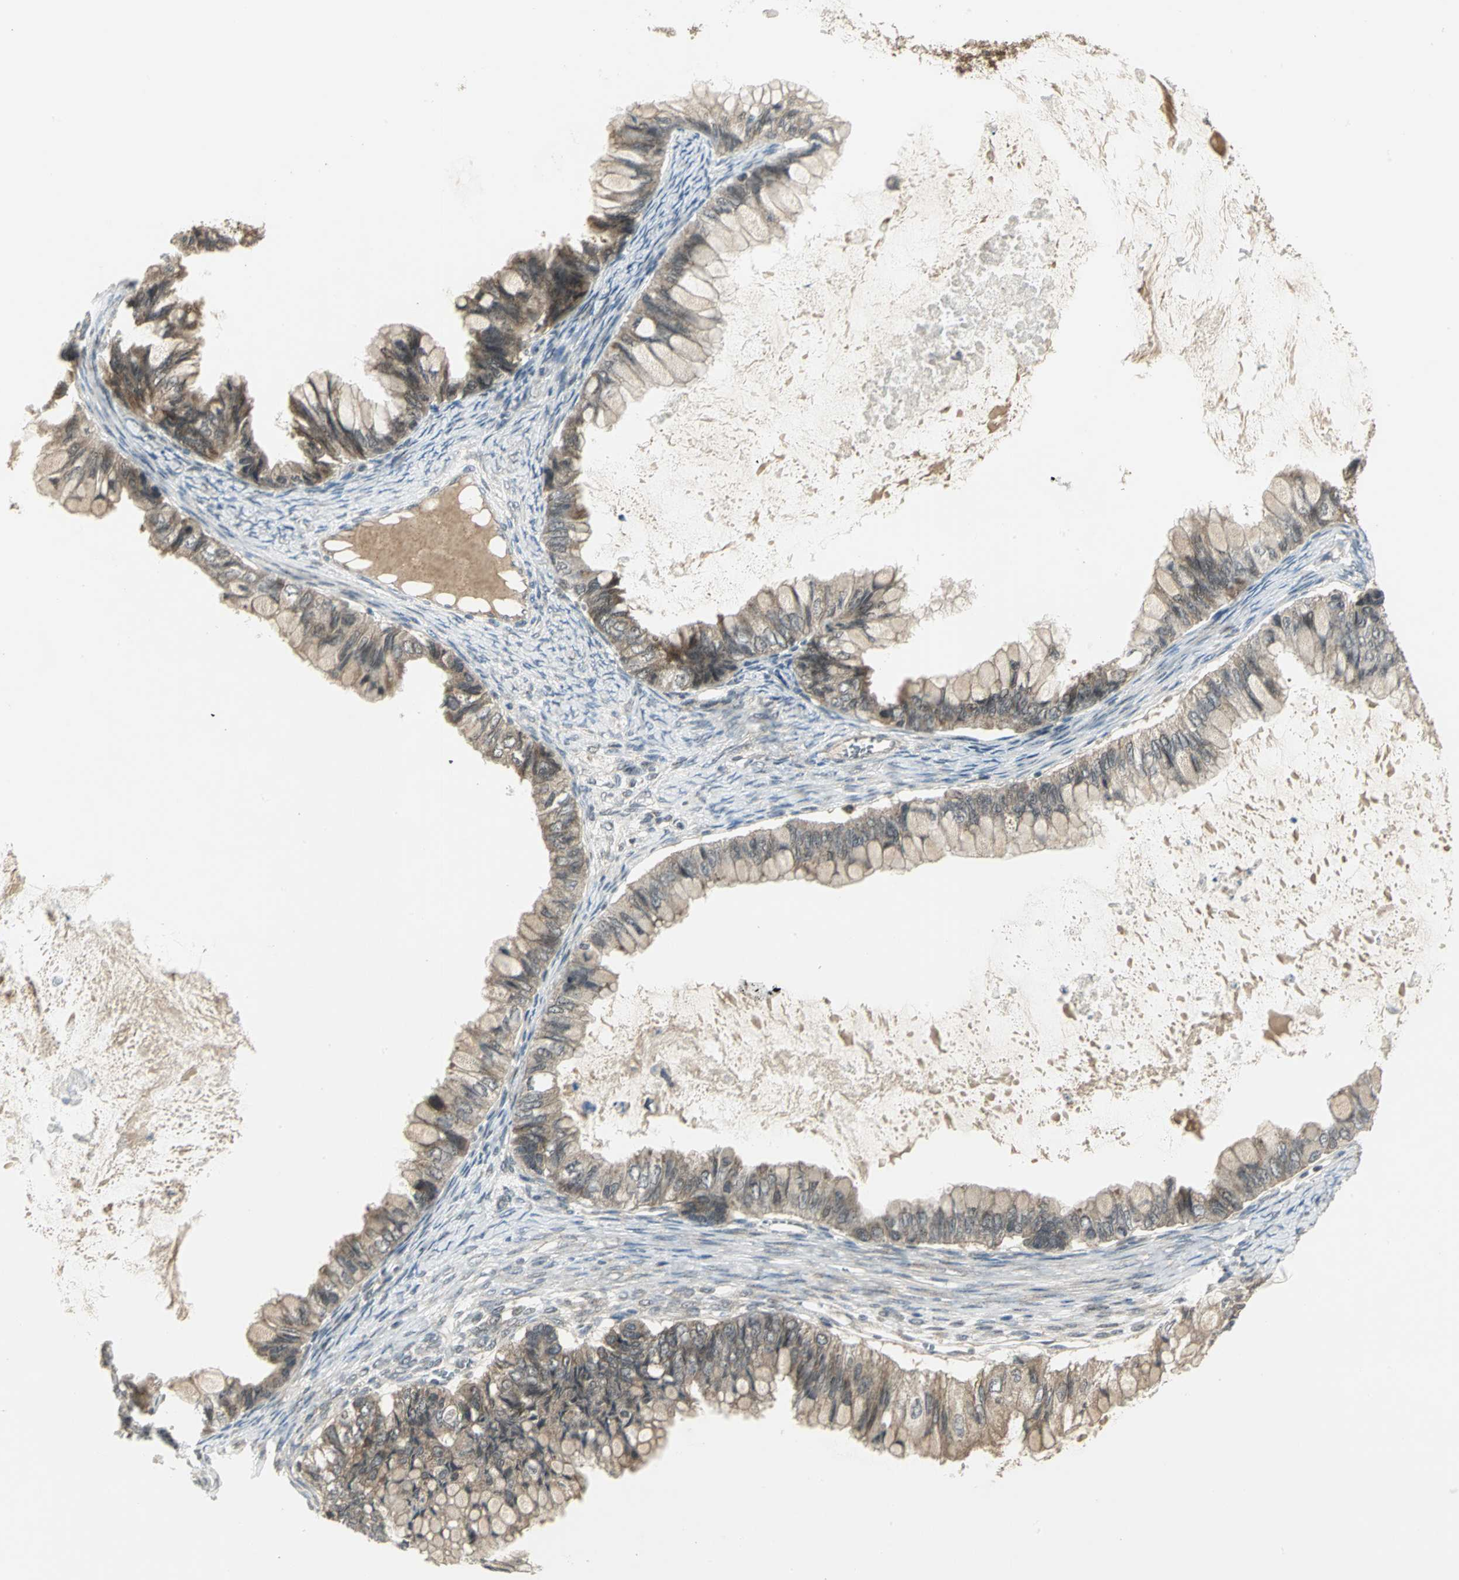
{"staining": {"intensity": "moderate", "quantity": ">75%", "location": "cytoplasmic/membranous"}, "tissue": "ovarian cancer", "cell_type": "Tumor cells", "image_type": "cancer", "snomed": [{"axis": "morphology", "description": "Cystadenocarcinoma, mucinous, NOS"}, {"axis": "topography", "description": "Ovary"}], "caption": "There is medium levels of moderate cytoplasmic/membranous expression in tumor cells of ovarian mucinous cystadenocarcinoma, as demonstrated by immunohistochemical staining (brown color).", "gene": "MAPK8IP3", "patient": {"sex": "female", "age": 80}}